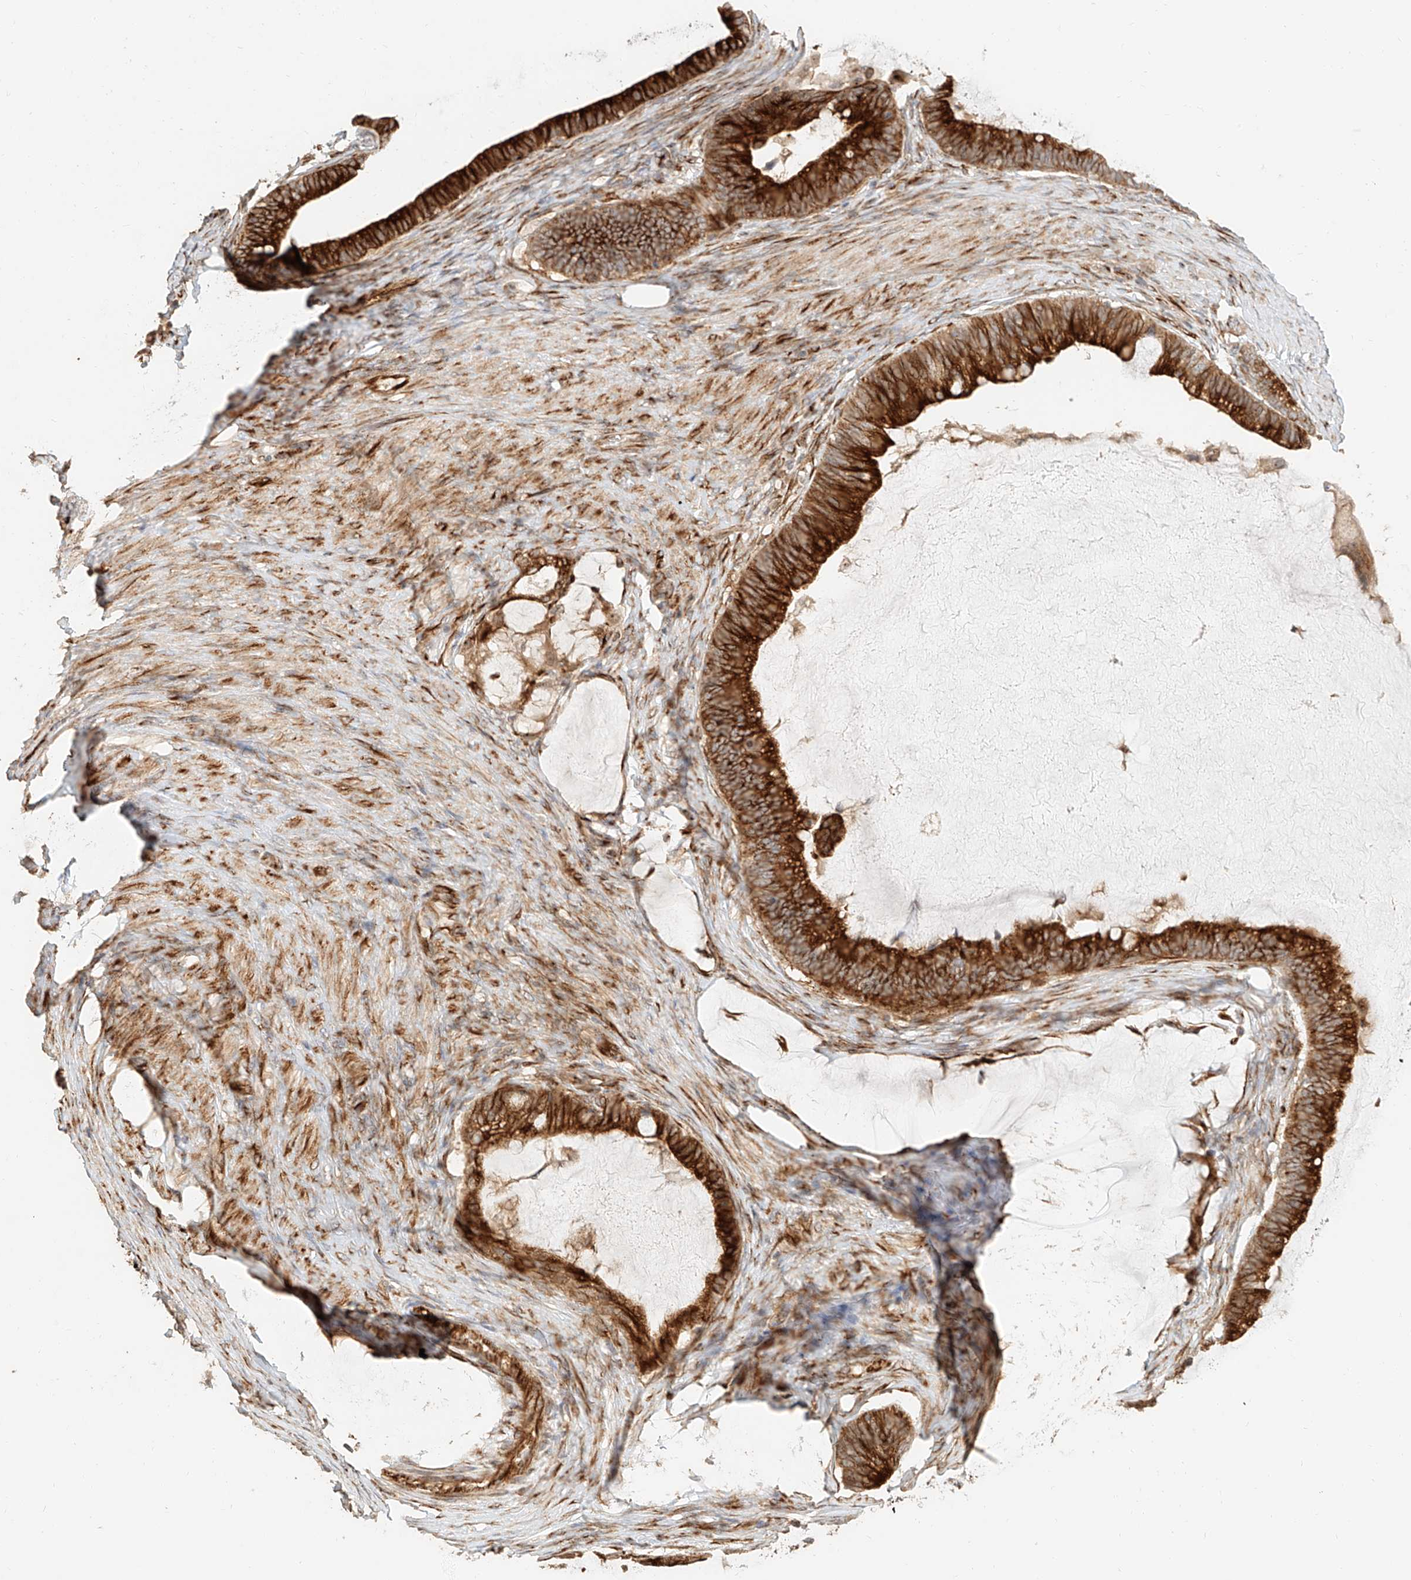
{"staining": {"intensity": "strong", "quantity": ">75%", "location": "cytoplasmic/membranous"}, "tissue": "ovarian cancer", "cell_type": "Tumor cells", "image_type": "cancer", "snomed": [{"axis": "morphology", "description": "Cystadenocarcinoma, mucinous, NOS"}, {"axis": "topography", "description": "Ovary"}], "caption": "IHC micrograph of neoplastic tissue: mucinous cystadenocarcinoma (ovarian) stained using immunohistochemistry (IHC) shows high levels of strong protein expression localized specifically in the cytoplasmic/membranous of tumor cells, appearing as a cytoplasmic/membranous brown color.", "gene": "NAP1L1", "patient": {"sex": "female", "age": 61}}